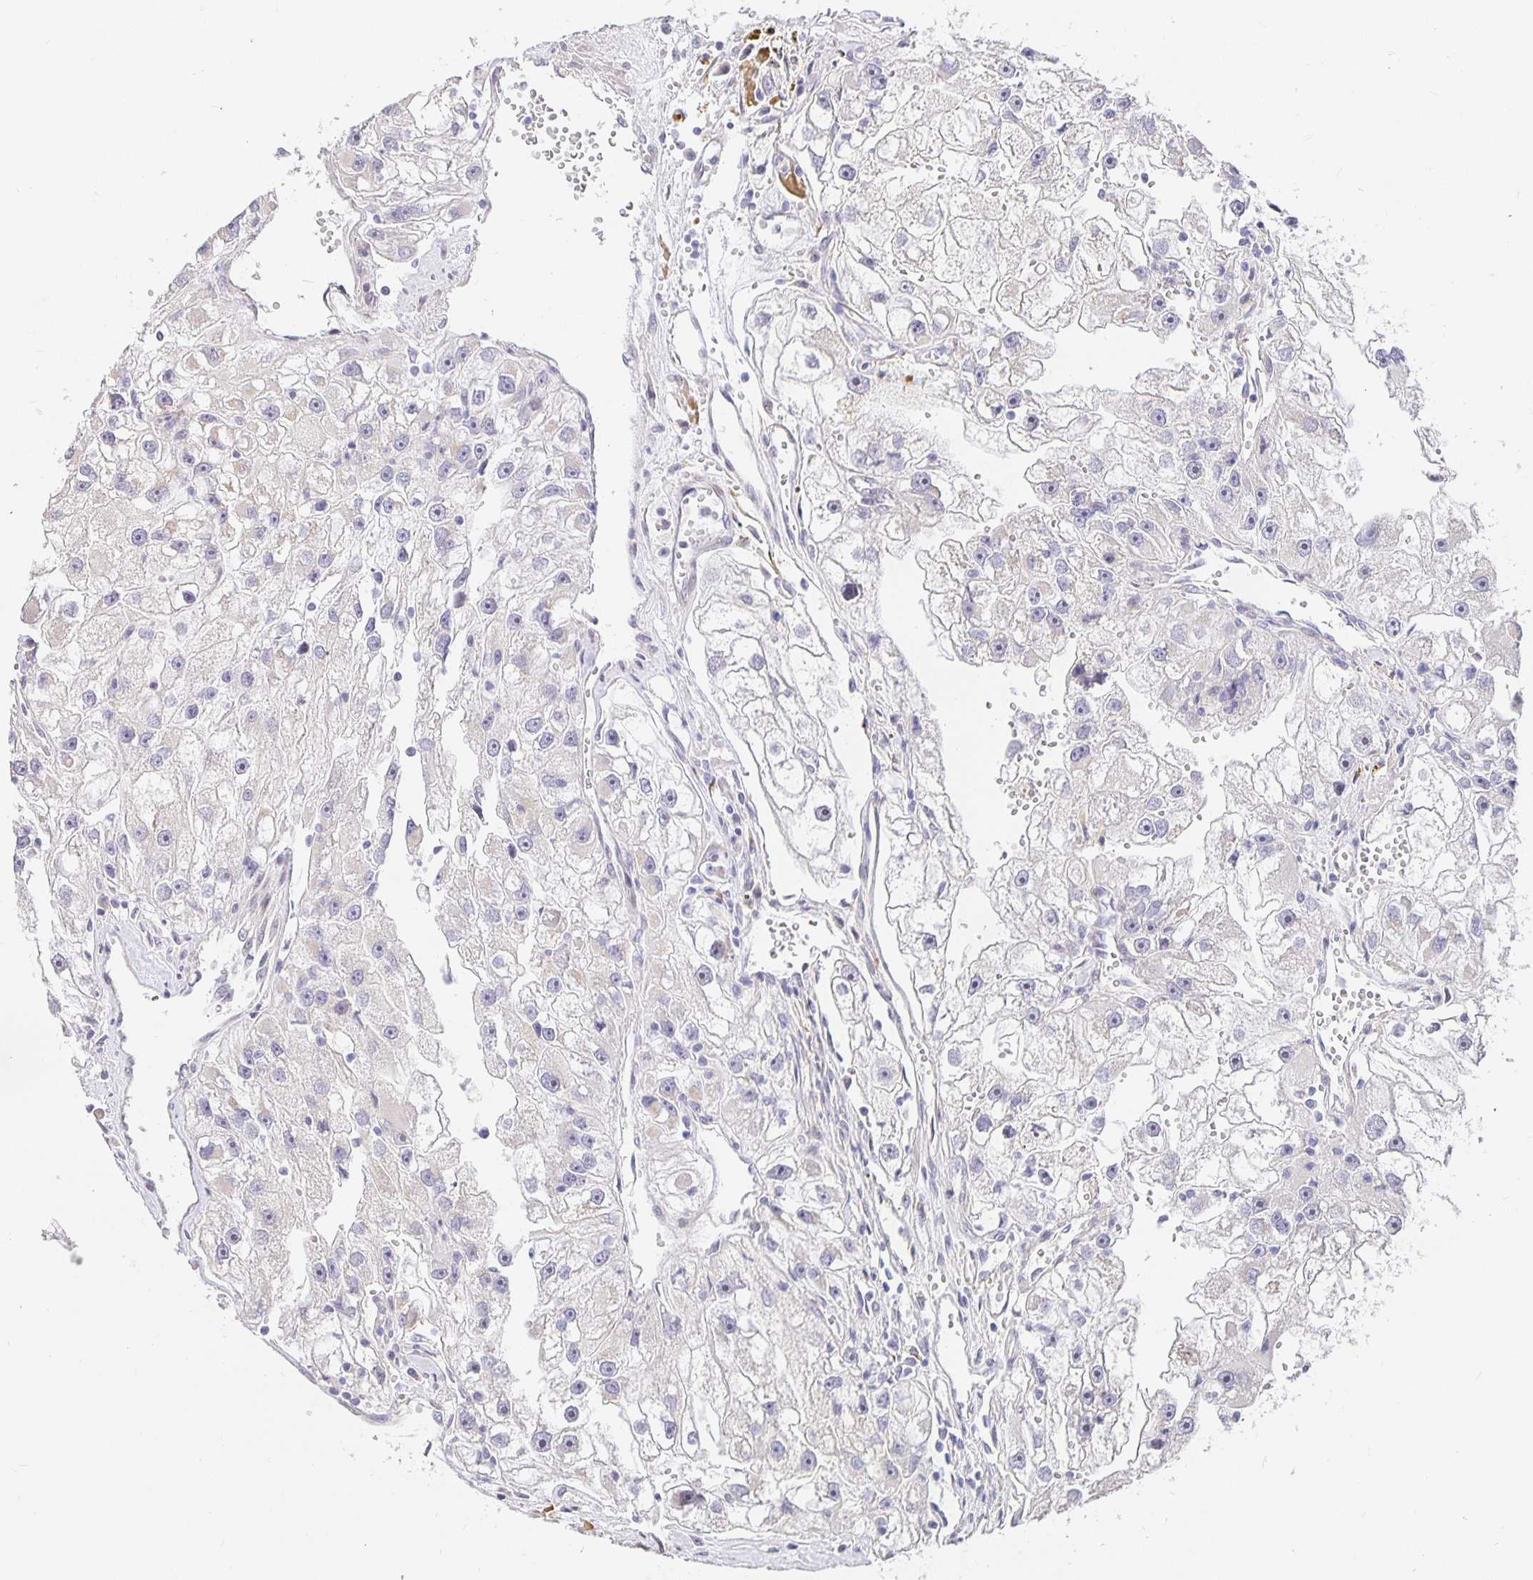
{"staining": {"intensity": "negative", "quantity": "none", "location": "none"}, "tissue": "renal cancer", "cell_type": "Tumor cells", "image_type": "cancer", "snomed": [{"axis": "morphology", "description": "Adenocarcinoma, NOS"}, {"axis": "topography", "description": "Kidney"}], "caption": "Renal adenocarcinoma stained for a protein using immunohistochemistry displays no expression tumor cells.", "gene": "TJP3", "patient": {"sex": "male", "age": 63}}